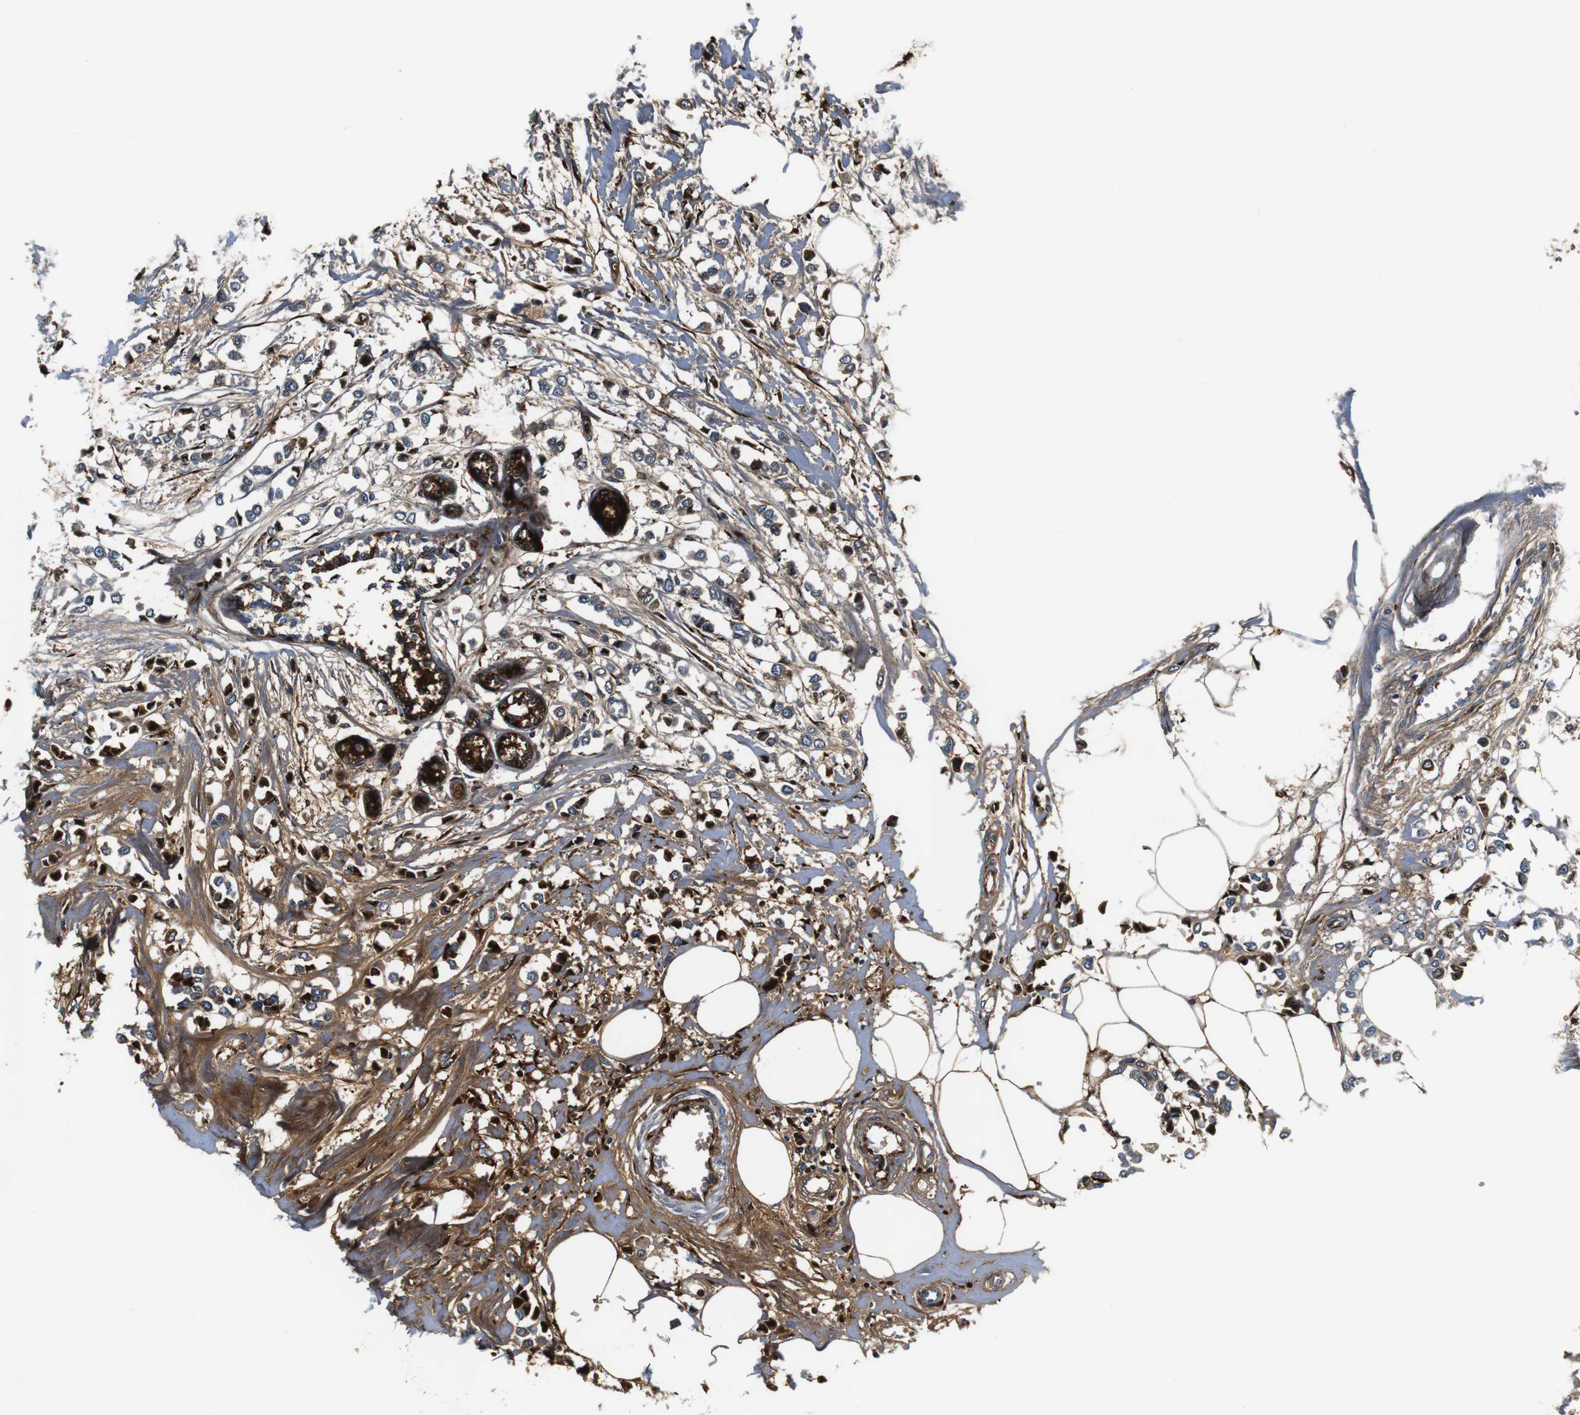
{"staining": {"intensity": "strong", "quantity": "<25%", "location": "cytoplasmic/membranous"}, "tissue": "breast cancer", "cell_type": "Tumor cells", "image_type": "cancer", "snomed": [{"axis": "morphology", "description": "Lobular carcinoma"}, {"axis": "topography", "description": "Breast"}], "caption": "Immunohistochemical staining of breast cancer reveals strong cytoplasmic/membranous protein expression in about <25% of tumor cells.", "gene": "COL1A1", "patient": {"sex": "female", "age": 51}}